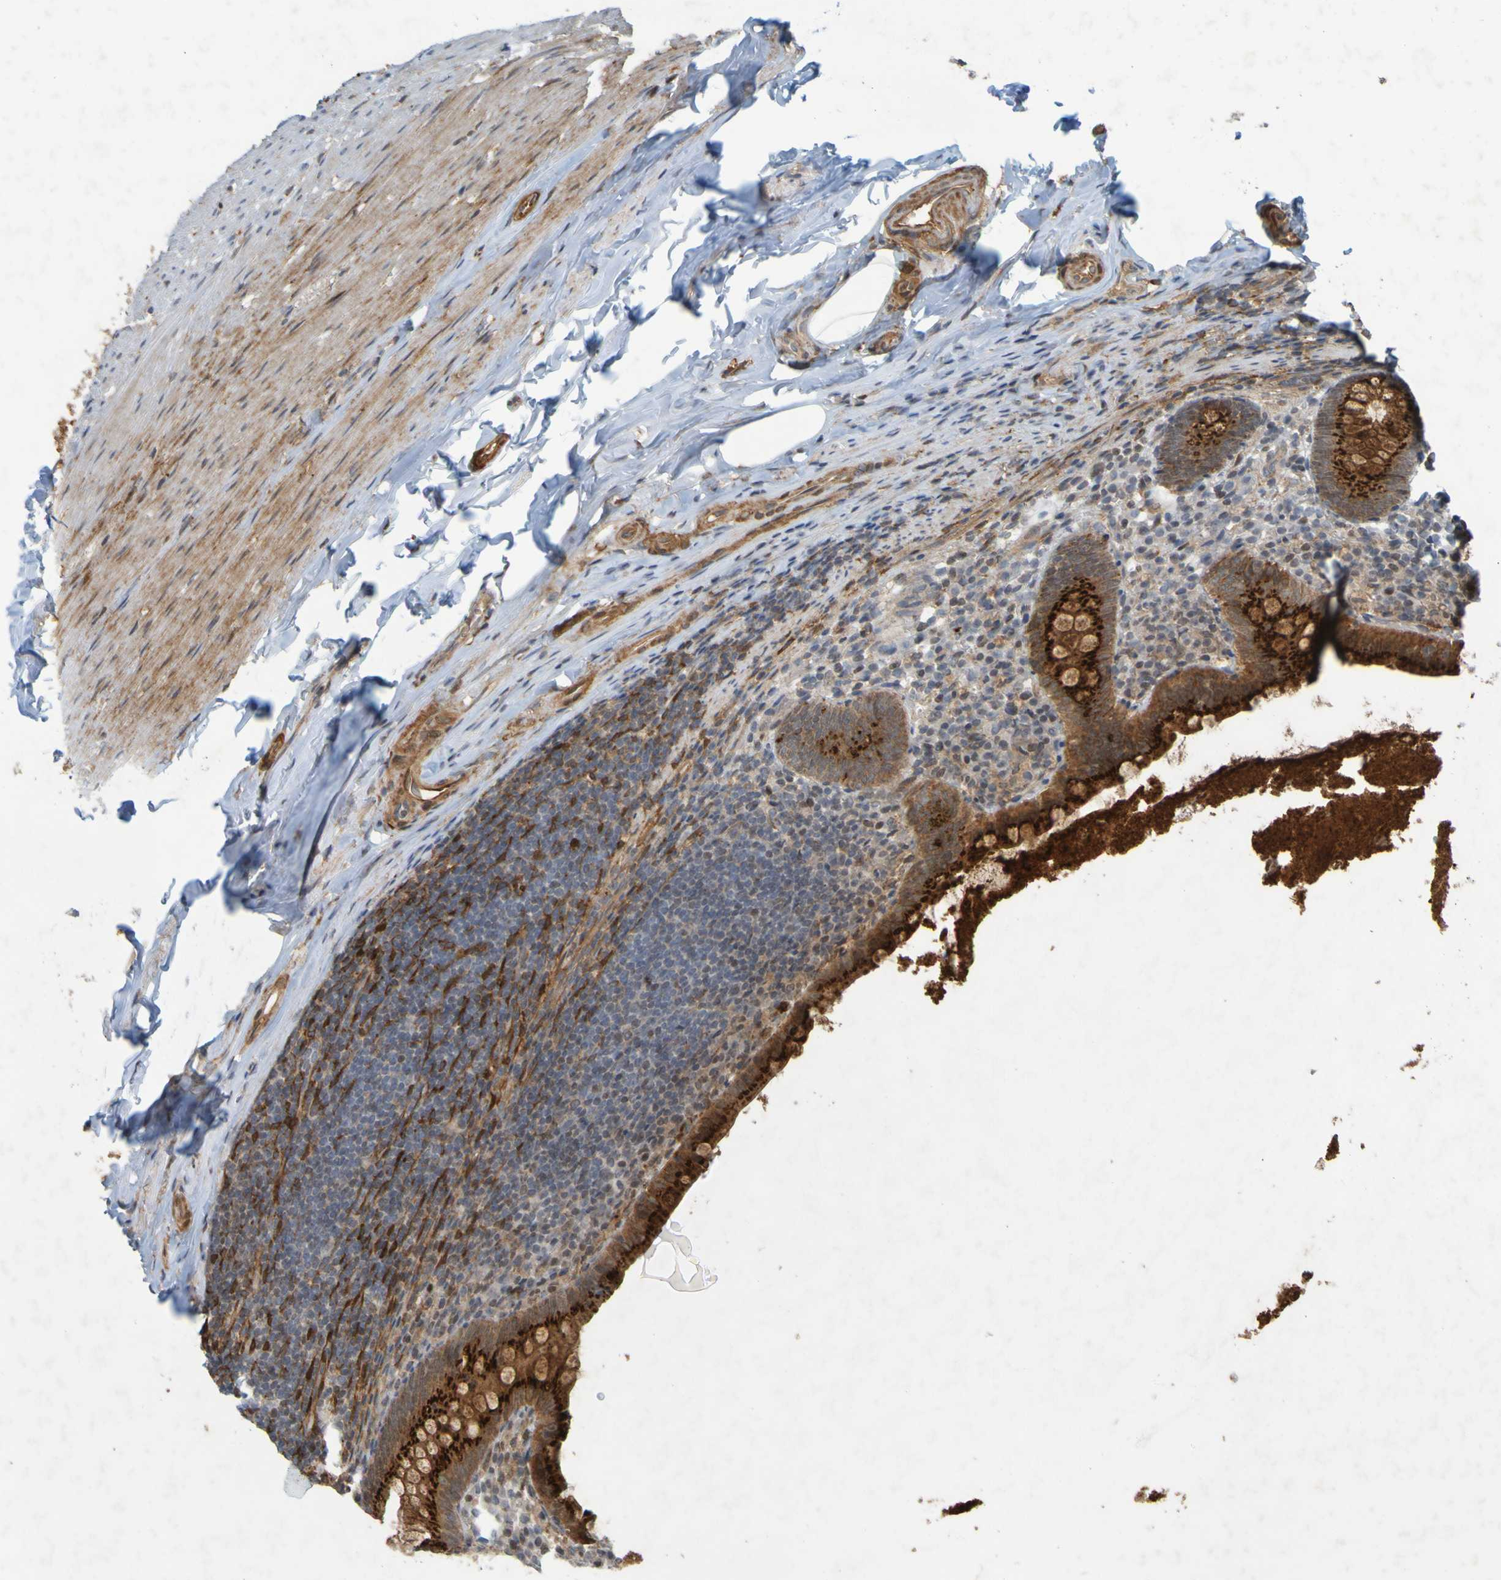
{"staining": {"intensity": "strong", "quantity": ">75%", "location": "cytoplasmic/membranous"}, "tissue": "appendix", "cell_type": "Glandular cells", "image_type": "normal", "snomed": [{"axis": "morphology", "description": "Normal tissue, NOS"}, {"axis": "topography", "description": "Appendix"}], "caption": "Brown immunohistochemical staining in benign appendix displays strong cytoplasmic/membranous staining in about >75% of glandular cells.", "gene": "GUCY1A1", "patient": {"sex": "male", "age": 52}}